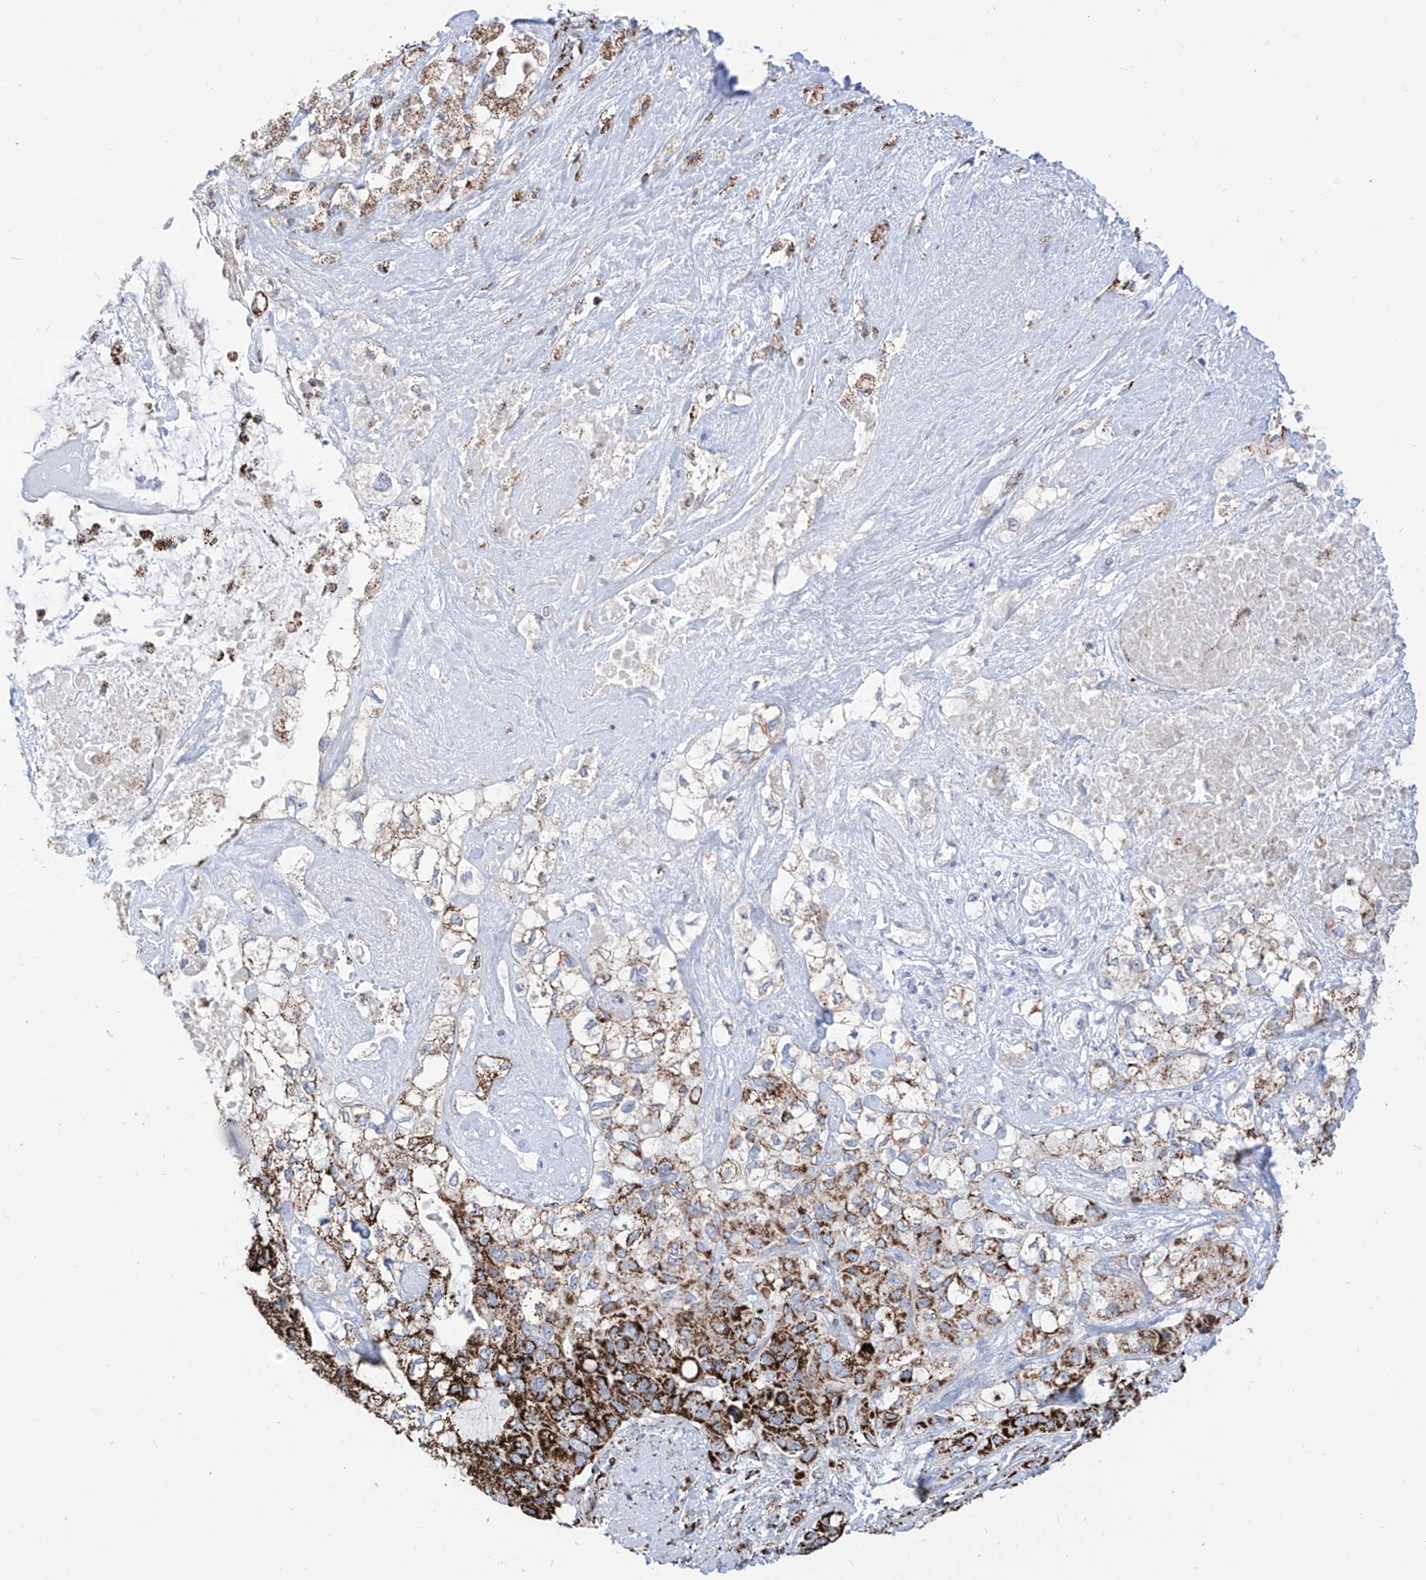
{"staining": {"intensity": "strong", "quantity": "25%-75%", "location": "cytoplasmic/membranous"}, "tissue": "pancreatic cancer", "cell_type": "Tumor cells", "image_type": "cancer", "snomed": [{"axis": "morphology", "description": "Adenocarcinoma, NOS"}, {"axis": "topography", "description": "Pancreas"}], "caption": "Protein expression analysis of pancreatic cancer (adenocarcinoma) shows strong cytoplasmic/membranous staining in approximately 25%-75% of tumor cells.", "gene": "COX5B", "patient": {"sex": "female", "age": 56}}